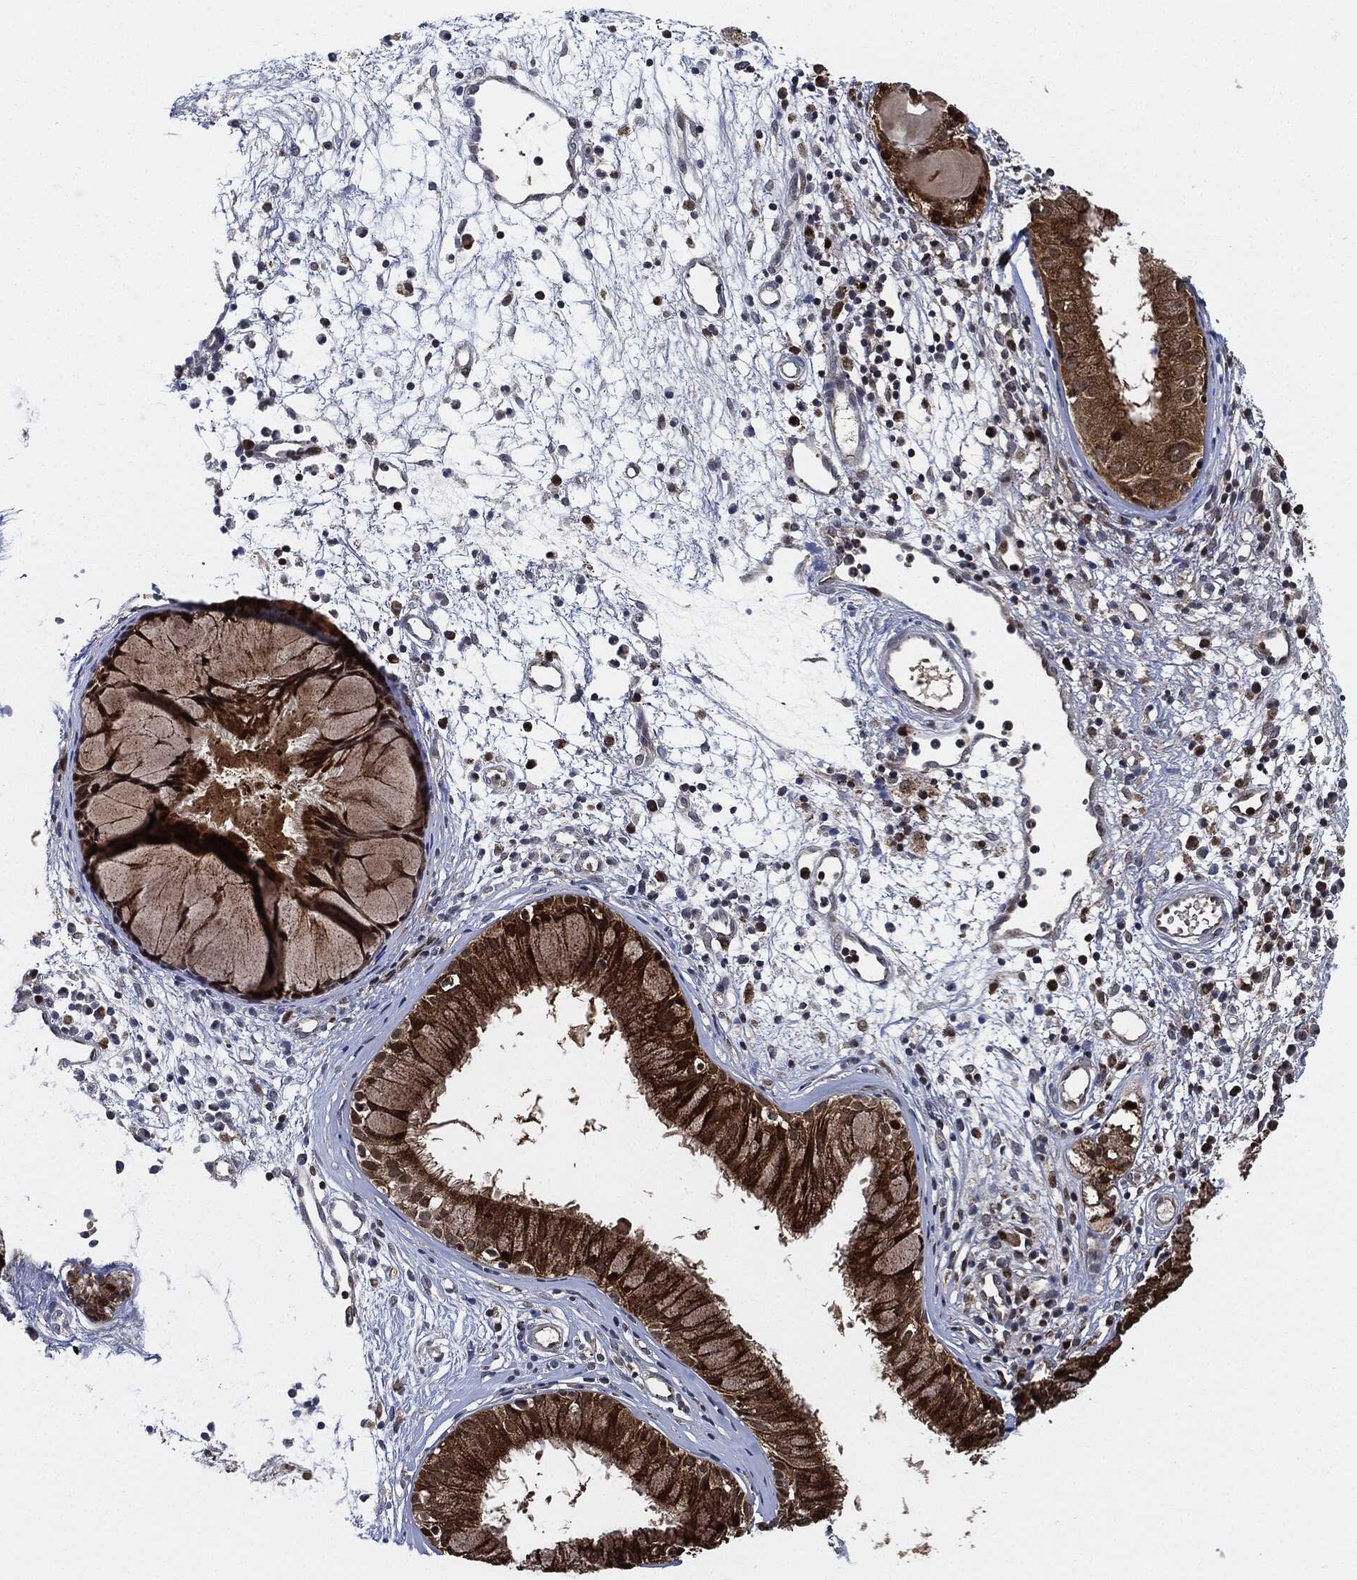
{"staining": {"intensity": "strong", "quantity": ">75%", "location": "cytoplasmic/membranous"}, "tissue": "nasopharynx", "cell_type": "Respiratory epithelial cells", "image_type": "normal", "snomed": [{"axis": "morphology", "description": "Normal tissue, NOS"}, {"axis": "topography", "description": "Nasopharynx"}], "caption": "Strong cytoplasmic/membranous staining for a protein is appreciated in approximately >75% of respiratory epithelial cells of normal nasopharynx using immunohistochemistry.", "gene": "RNASEL", "patient": {"sex": "male", "age": 77}}